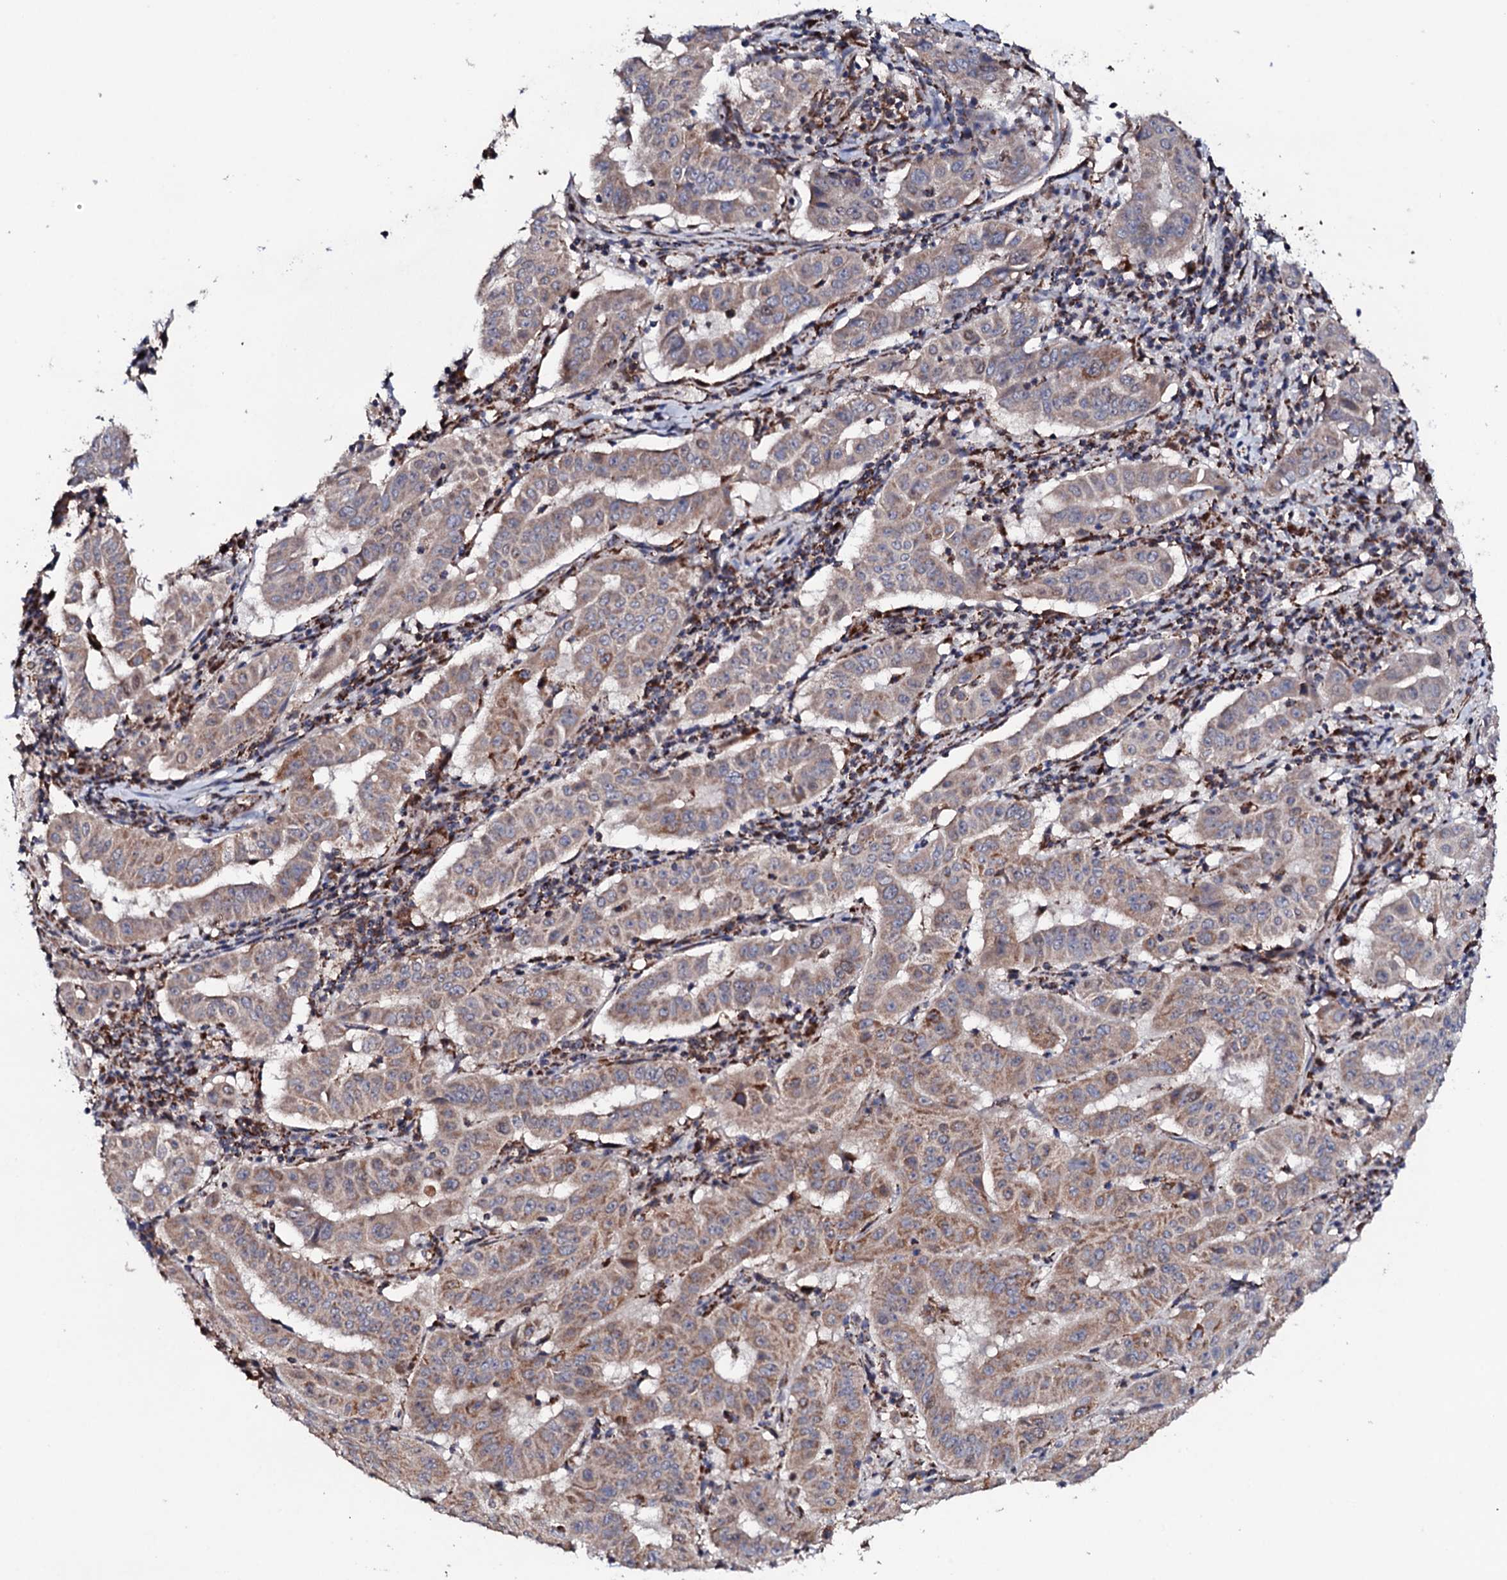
{"staining": {"intensity": "moderate", "quantity": ">75%", "location": "cytoplasmic/membranous"}, "tissue": "pancreatic cancer", "cell_type": "Tumor cells", "image_type": "cancer", "snomed": [{"axis": "morphology", "description": "Adenocarcinoma, NOS"}, {"axis": "topography", "description": "Pancreas"}], "caption": "Protein expression analysis of pancreatic adenocarcinoma displays moderate cytoplasmic/membranous staining in approximately >75% of tumor cells.", "gene": "MTIF3", "patient": {"sex": "male", "age": 63}}